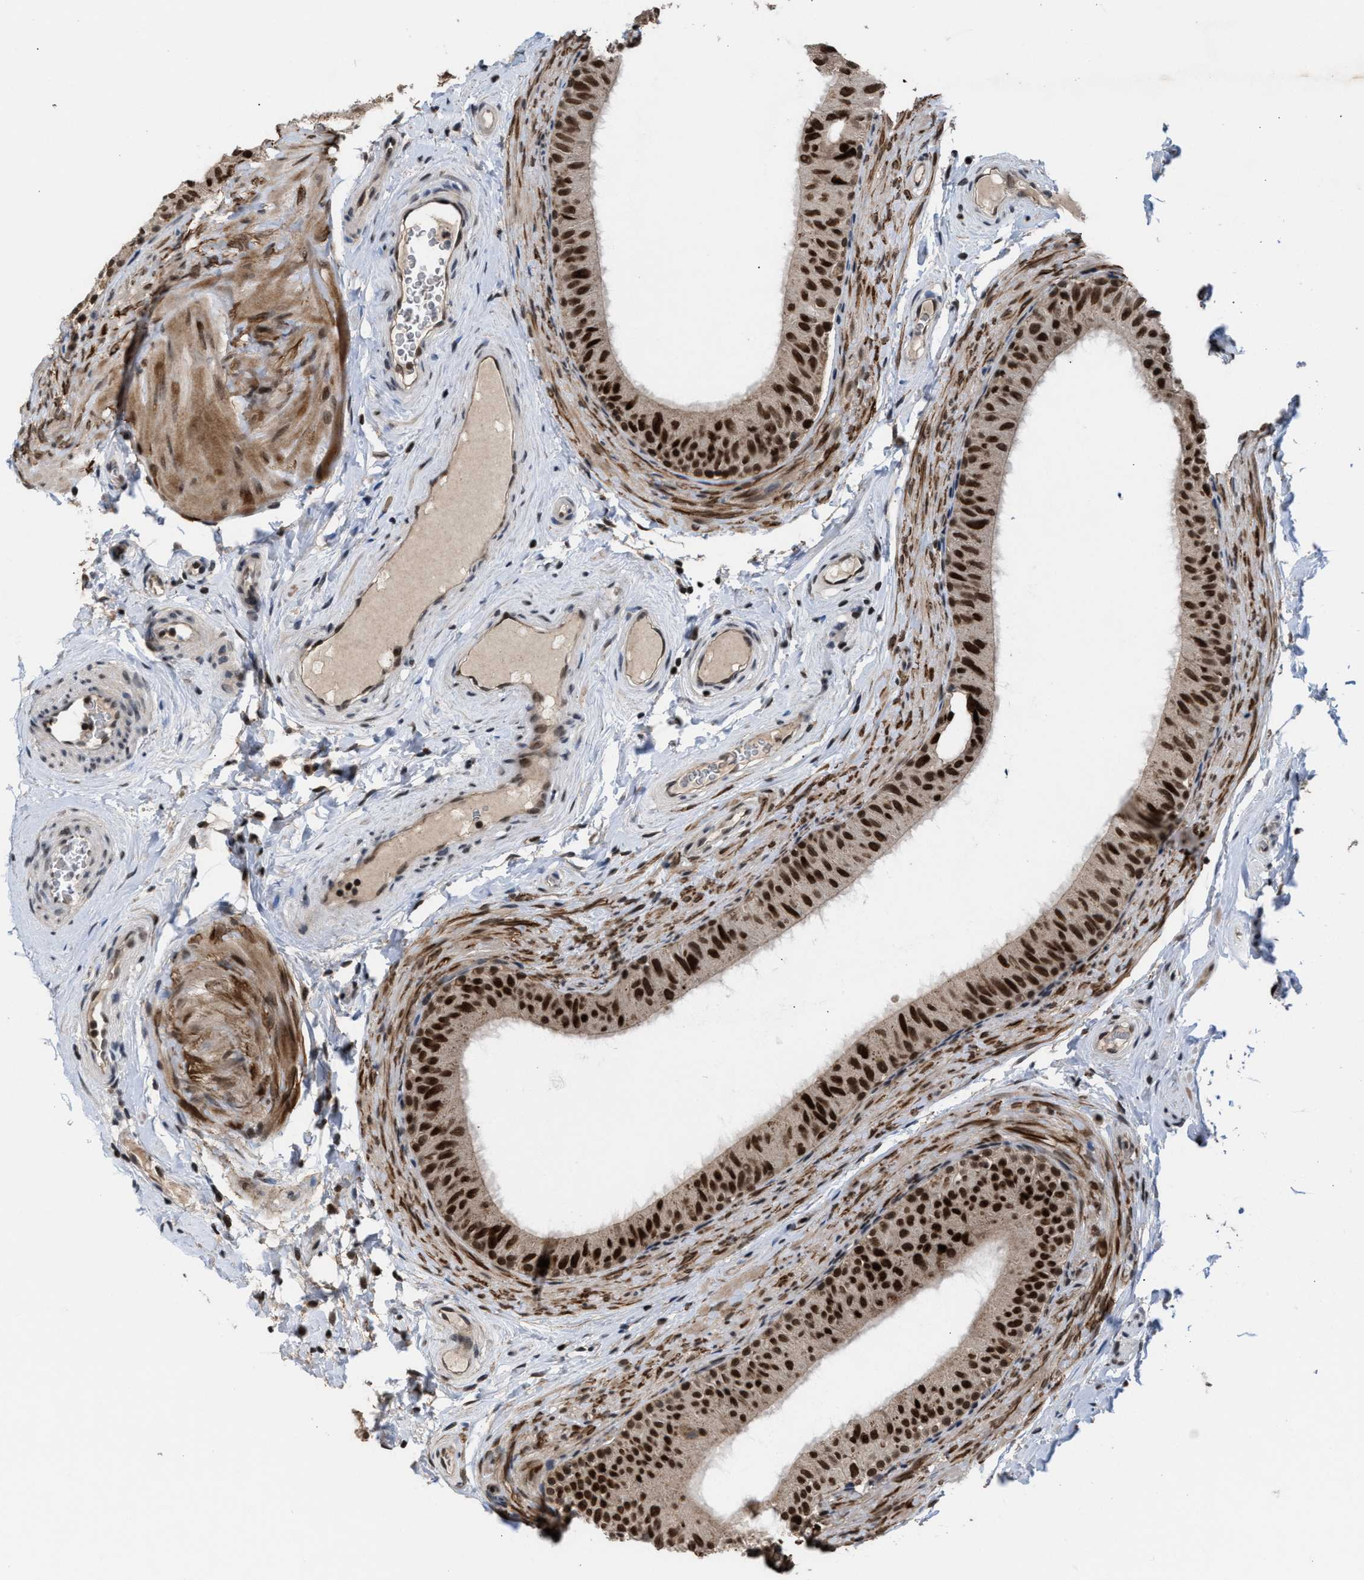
{"staining": {"intensity": "strong", "quantity": ">75%", "location": "nuclear"}, "tissue": "epididymis", "cell_type": "Glandular cells", "image_type": "normal", "snomed": [{"axis": "morphology", "description": "Normal tissue, NOS"}, {"axis": "topography", "description": "Epididymis"}], "caption": "Normal epididymis displays strong nuclear expression in about >75% of glandular cells, visualized by immunohistochemistry. The staining was performed using DAB to visualize the protein expression in brown, while the nuclei were stained in blue with hematoxylin (Magnification: 20x).", "gene": "C9orf78", "patient": {"sex": "male", "age": 34}}